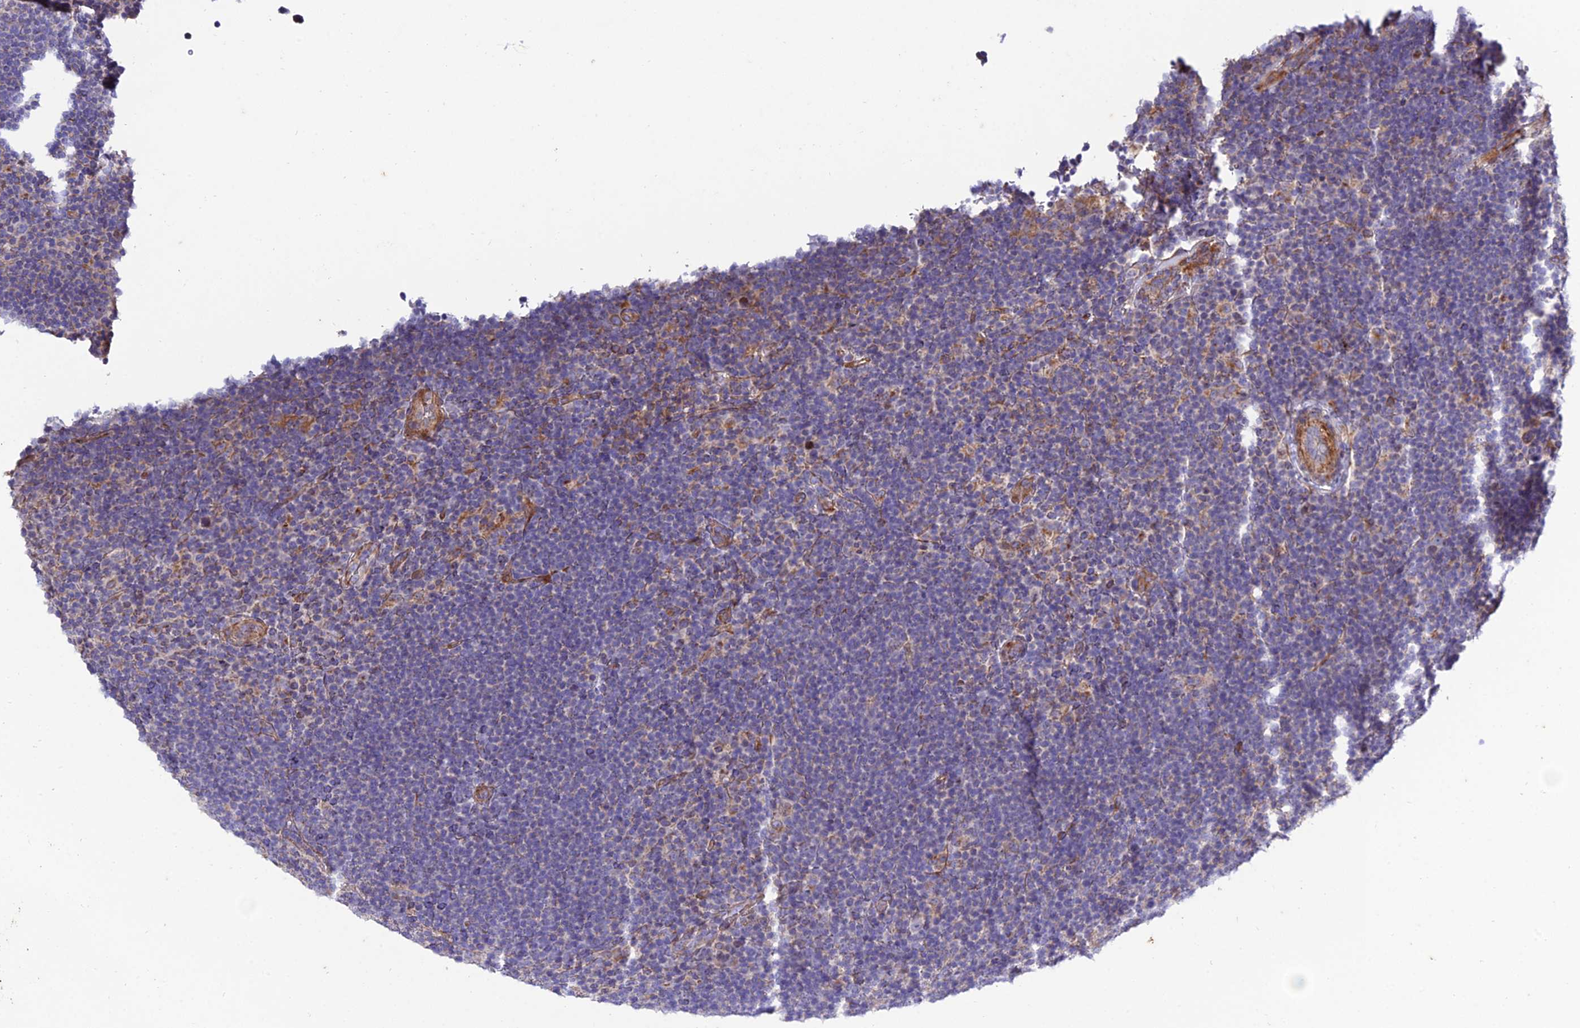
{"staining": {"intensity": "negative", "quantity": "none", "location": "none"}, "tissue": "lymphoma", "cell_type": "Tumor cells", "image_type": "cancer", "snomed": [{"axis": "morphology", "description": "Hodgkin's disease, NOS"}, {"axis": "topography", "description": "Lymph node"}], "caption": "Protein analysis of lymphoma shows no significant expression in tumor cells.", "gene": "ARL6IP1", "patient": {"sex": "female", "age": 57}}